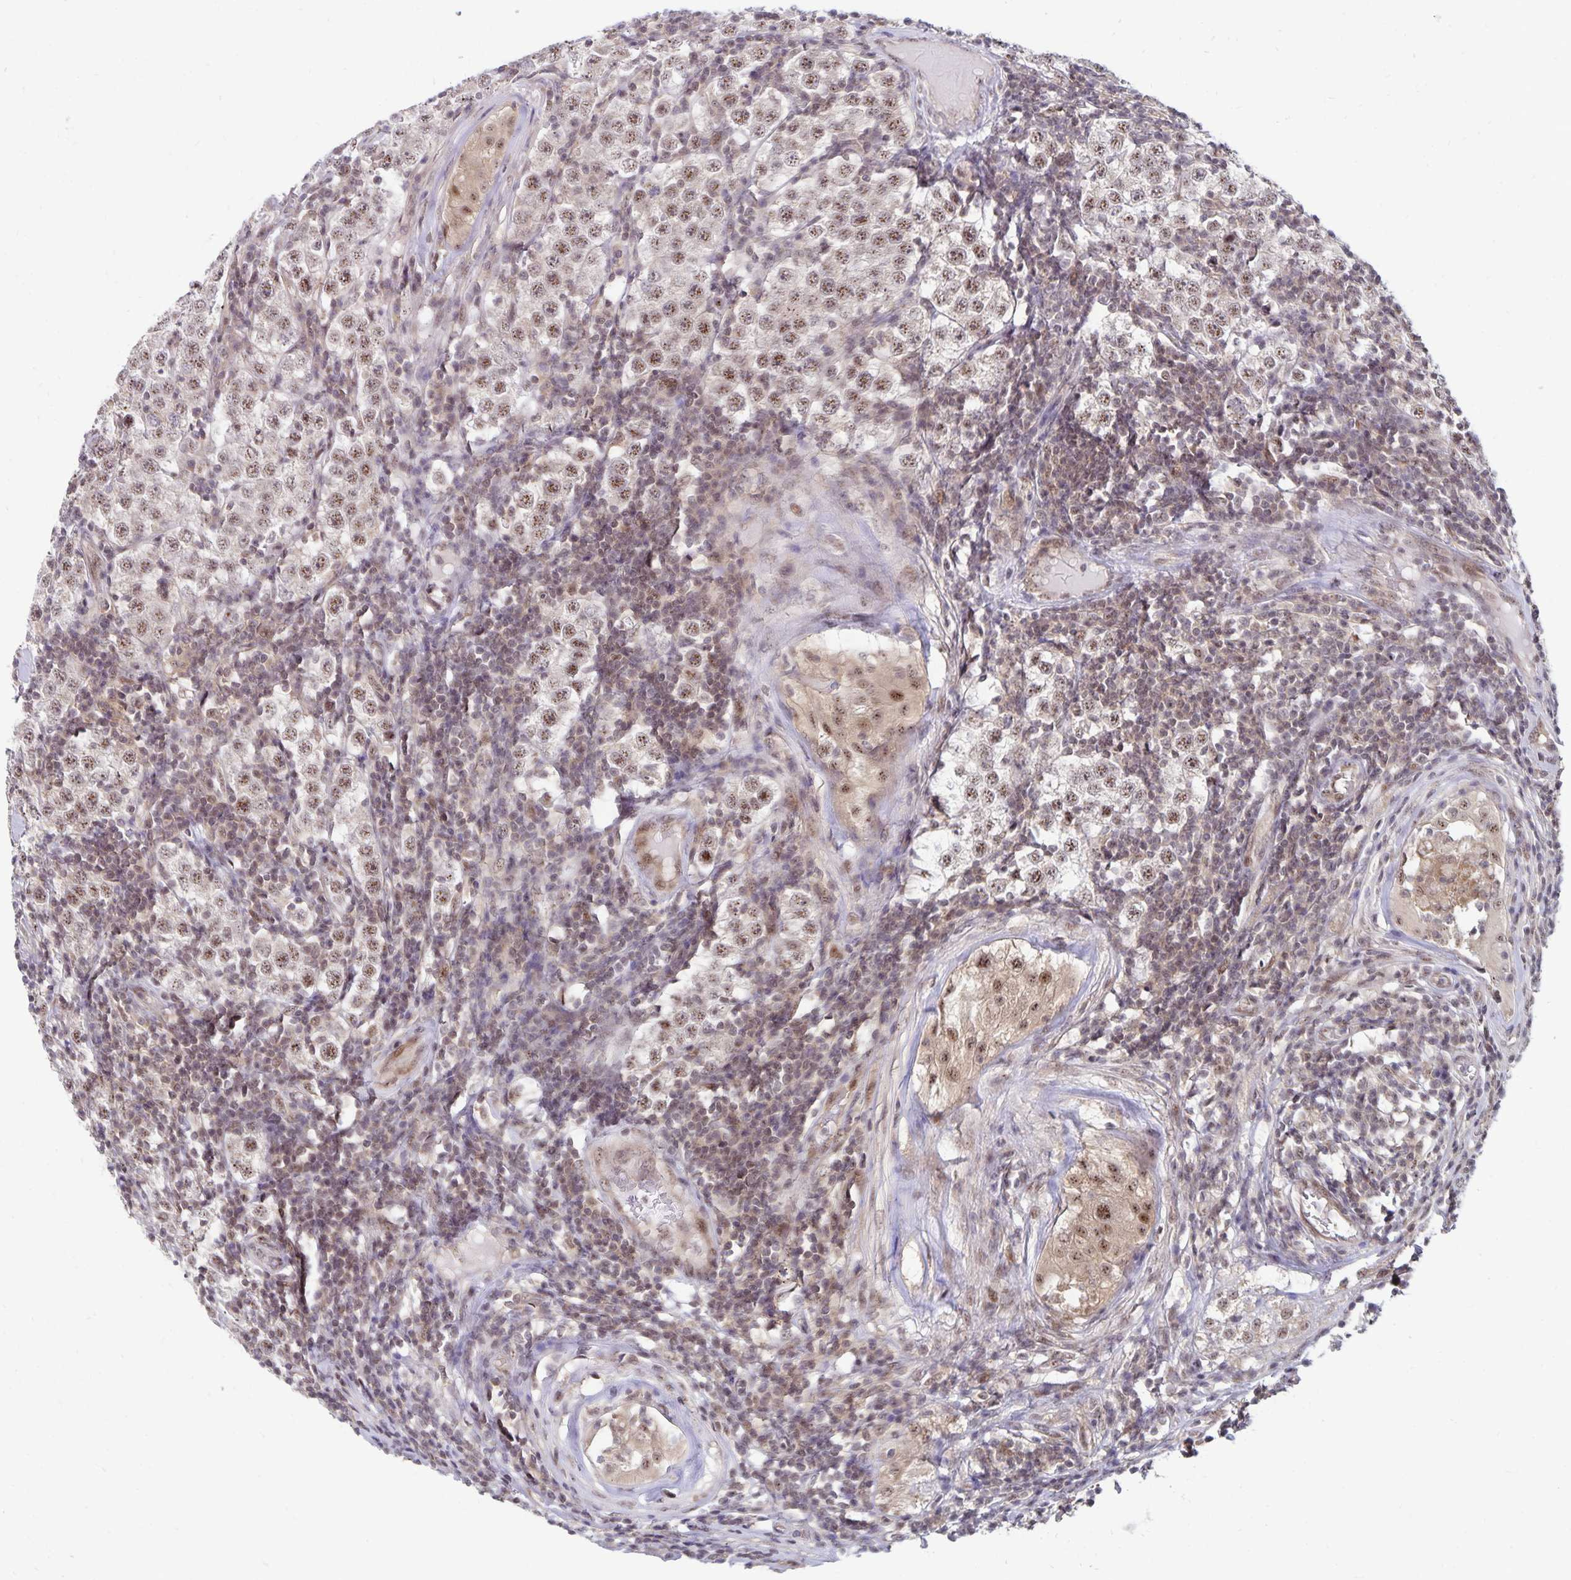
{"staining": {"intensity": "weak", "quantity": ">75%", "location": "nuclear"}, "tissue": "urothelial cancer", "cell_type": "Tumor cells", "image_type": "cancer", "snomed": [{"axis": "morphology", "description": "Normal tissue, NOS"}, {"axis": "morphology", "description": "Urothelial carcinoma, High grade"}, {"axis": "morphology", "description": "Seminoma, NOS"}, {"axis": "morphology", "description": "Carcinoma, Embryonal, NOS"}, {"axis": "topography", "description": "Urinary bladder"}, {"axis": "topography", "description": "Testis"}], "caption": "High-magnification brightfield microscopy of urothelial cancer stained with DAB (3,3'-diaminobenzidine) (brown) and counterstained with hematoxylin (blue). tumor cells exhibit weak nuclear staining is present in about>75% of cells.", "gene": "EXOC6B", "patient": {"sex": "male", "age": 41}}